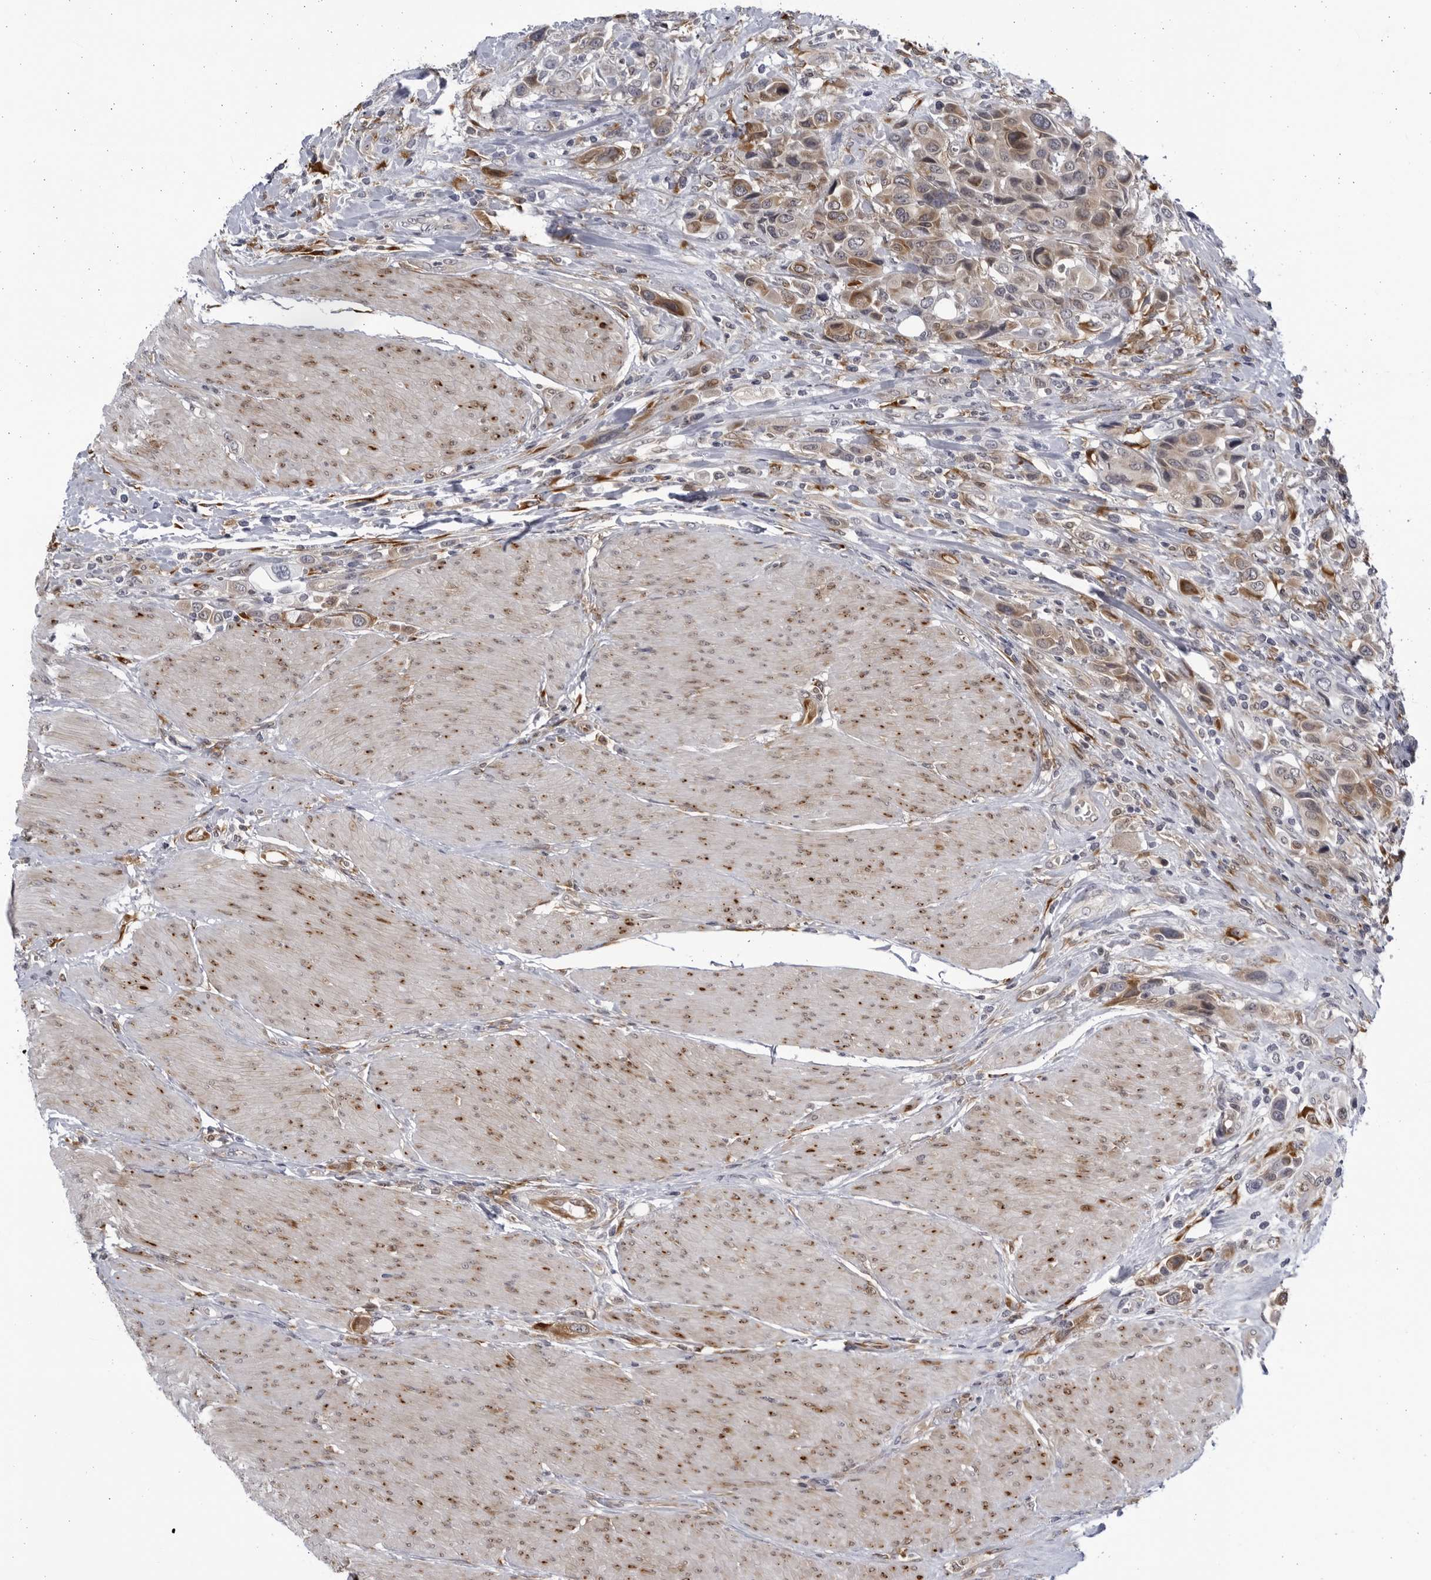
{"staining": {"intensity": "moderate", "quantity": ">75%", "location": "cytoplasmic/membranous"}, "tissue": "urothelial cancer", "cell_type": "Tumor cells", "image_type": "cancer", "snomed": [{"axis": "morphology", "description": "Urothelial carcinoma, High grade"}, {"axis": "topography", "description": "Urinary bladder"}], "caption": "Immunohistochemical staining of human urothelial cancer demonstrates medium levels of moderate cytoplasmic/membranous staining in about >75% of tumor cells. Immunohistochemistry (ihc) stains the protein in brown and the nuclei are stained blue.", "gene": "BMP2K", "patient": {"sex": "male", "age": 50}}